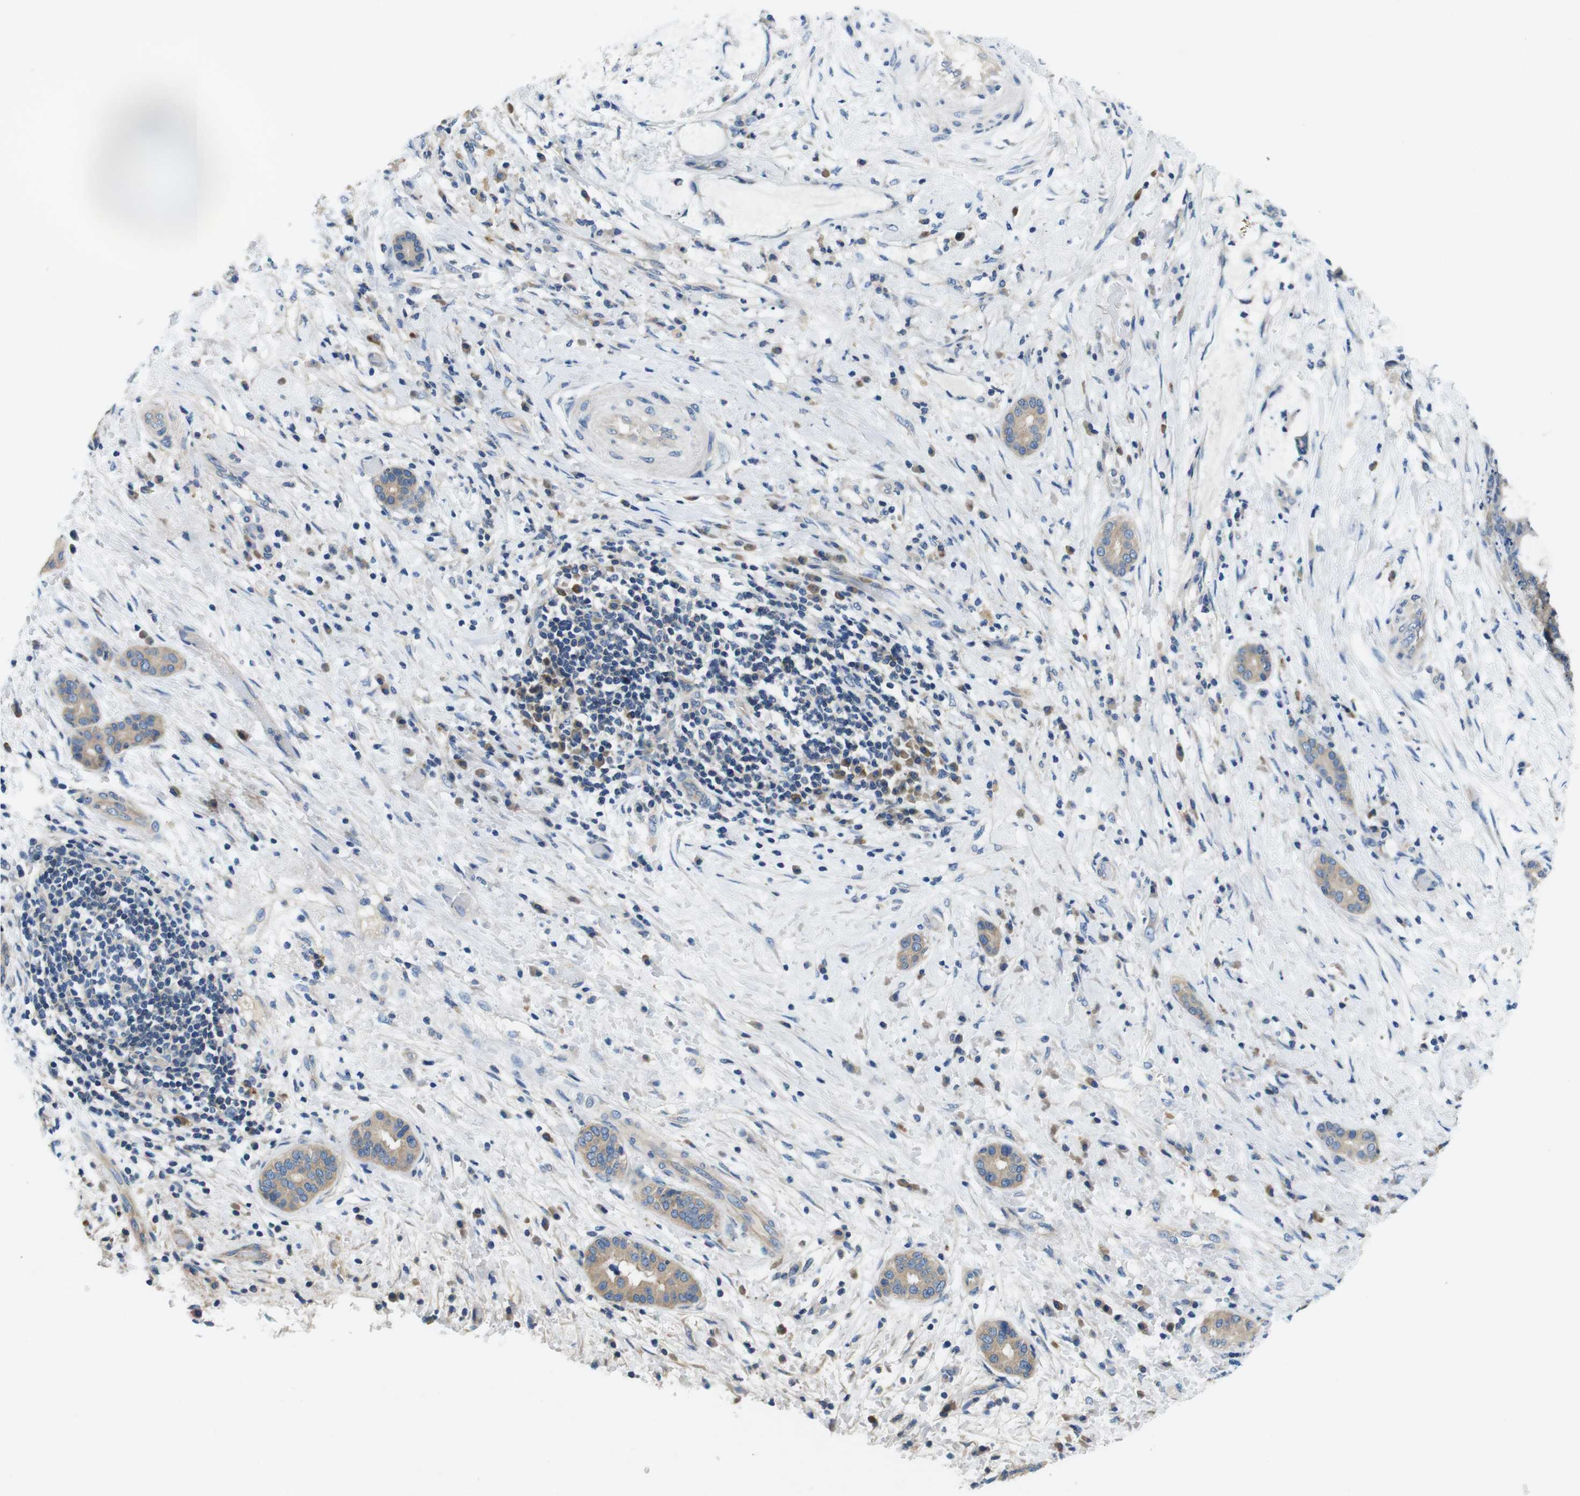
{"staining": {"intensity": "moderate", "quantity": ">75%", "location": "cytoplasmic/membranous"}, "tissue": "liver cancer", "cell_type": "Tumor cells", "image_type": "cancer", "snomed": [{"axis": "morphology", "description": "Cholangiocarcinoma"}, {"axis": "topography", "description": "Liver"}], "caption": "Approximately >75% of tumor cells in liver cancer reveal moderate cytoplasmic/membranous protein staining as visualized by brown immunohistochemical staining.", "gene": "DENND4C", "patient": {"sex": "female", "age": 73}}